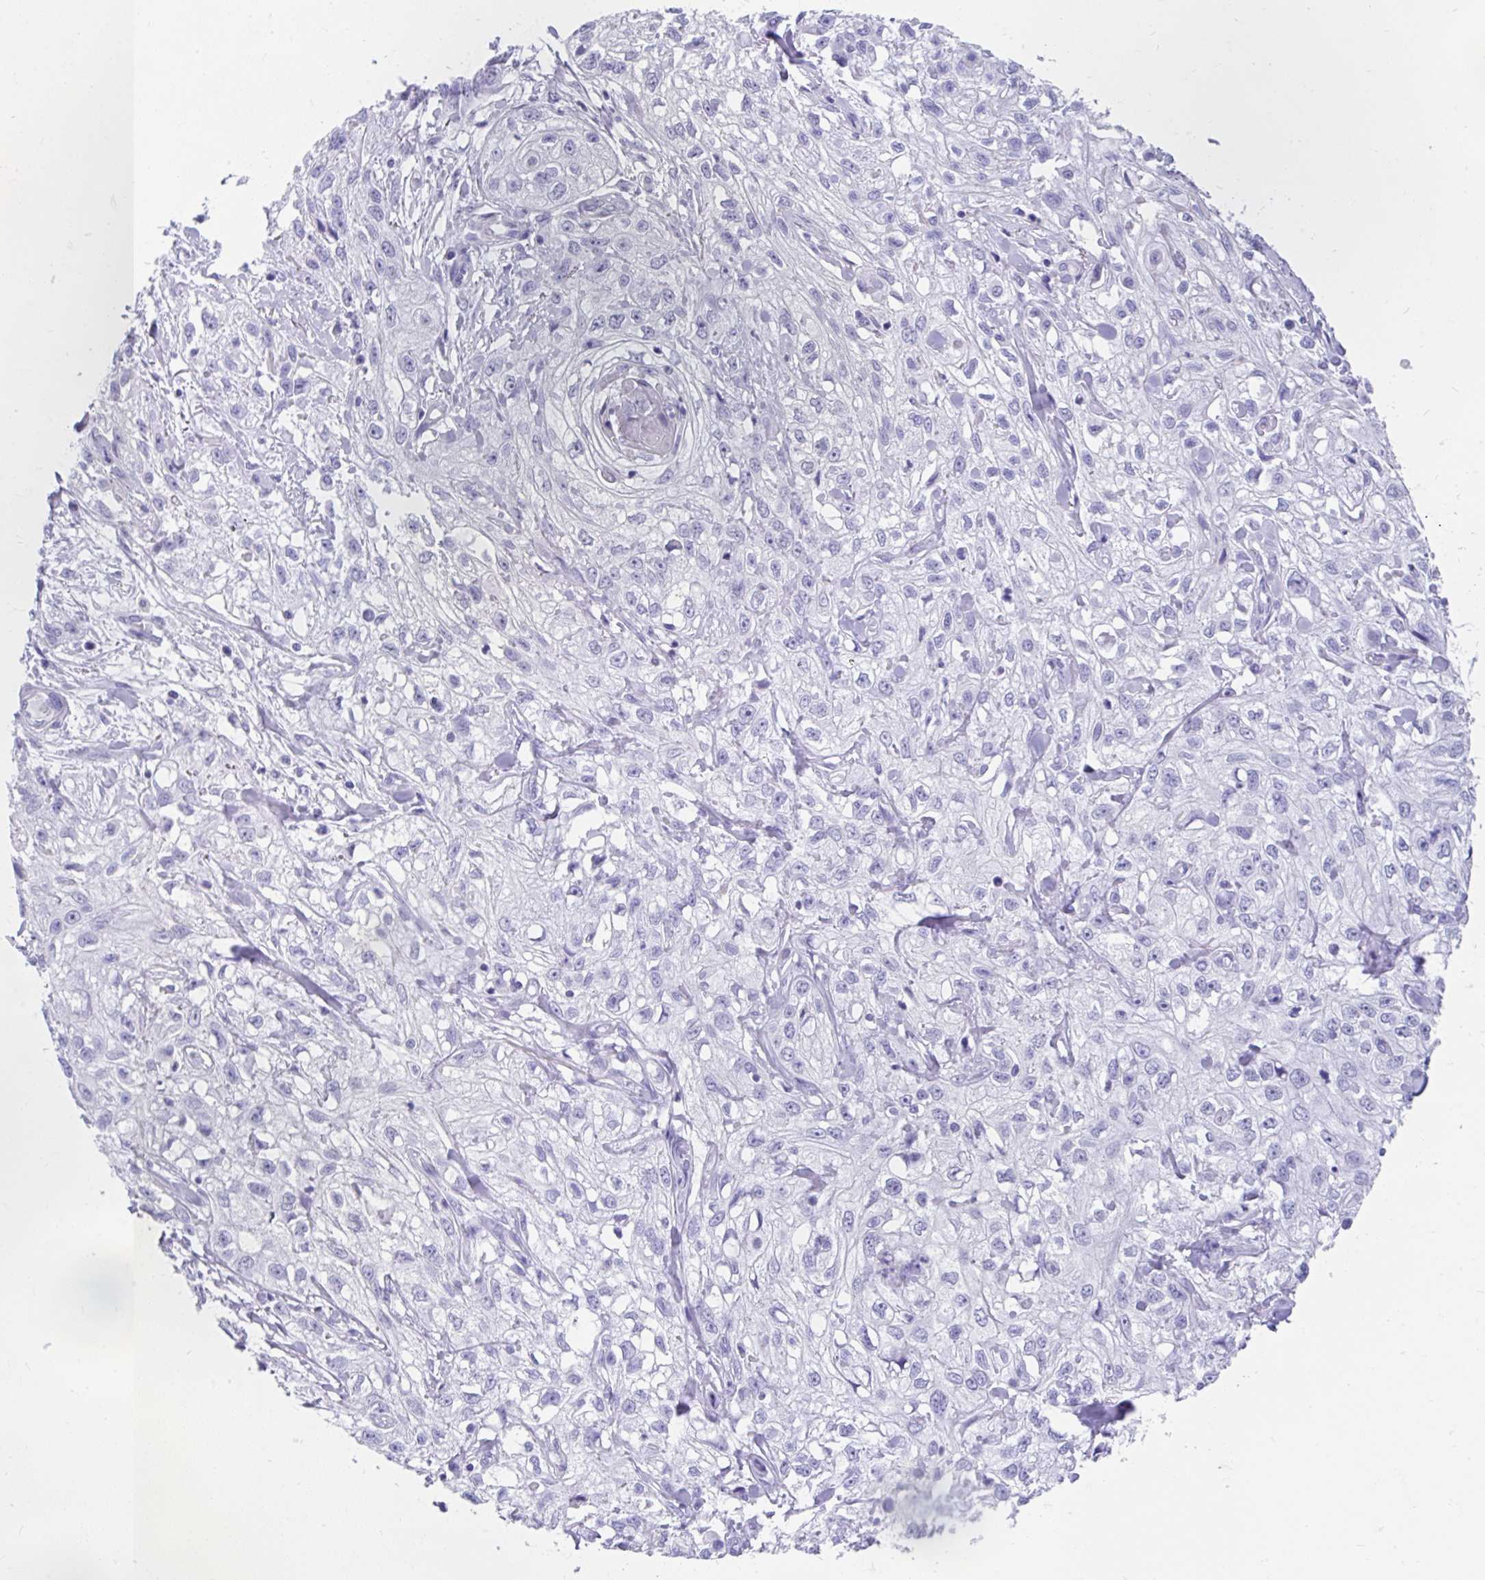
{"staining": {"intensity": "negative", "quantity": "none", "location": "none"}, "tissue": "skin cancer", "cell_type": "Tumor cells", "image_type": "cancer", "snomed": [{"axis": "morphology", "description": "Squamous cell carcinoma, NOS"}, {"axis": "topography", "description": "Skin"}, {"axis": "topography", "description": "Vulva"}], "caption": "A high-resolution micrograph shows IHC staining of squamous cell carcinoma (skin), which displays no significant positivity in tumor cells.", "gene": "FAM107A", "patient": {"sex": "female", "age": 86}}